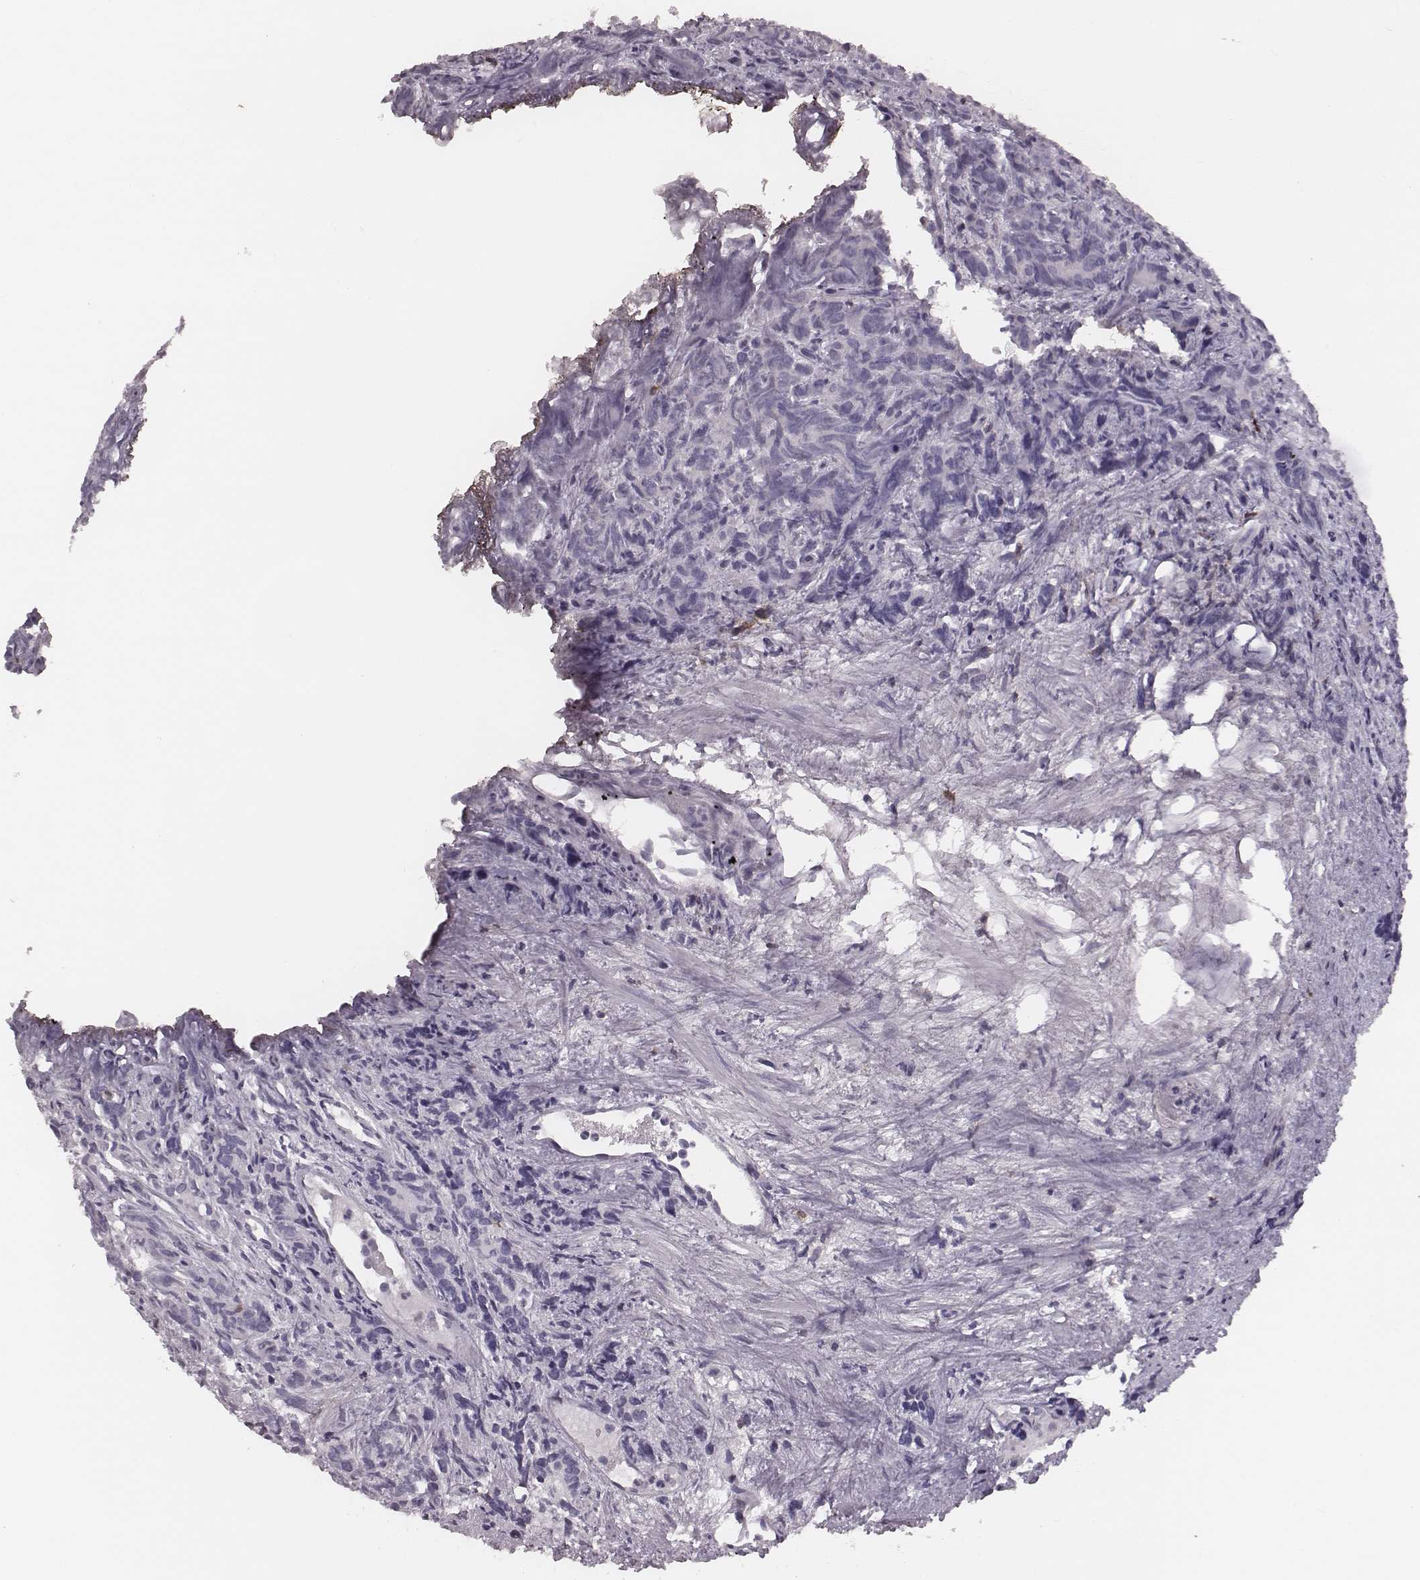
{"staining": {"intensity": "negative", "quantity": "none", "location": "none"}, "tissue": "prostate cancer", "cell_type": "Tumor cells", "image_type": "cancer", "snomed": [{"axis": "morphology", "description": "Adenocarcinoma, High grade"}, {"axis": "topography", "description": "Prostate"}], "caption": "Protein analysis of prostate cancer shows no significant staining in tumor cells.", "gene": "PDCD1", "patient": {"sex": "male", "age": 77}}